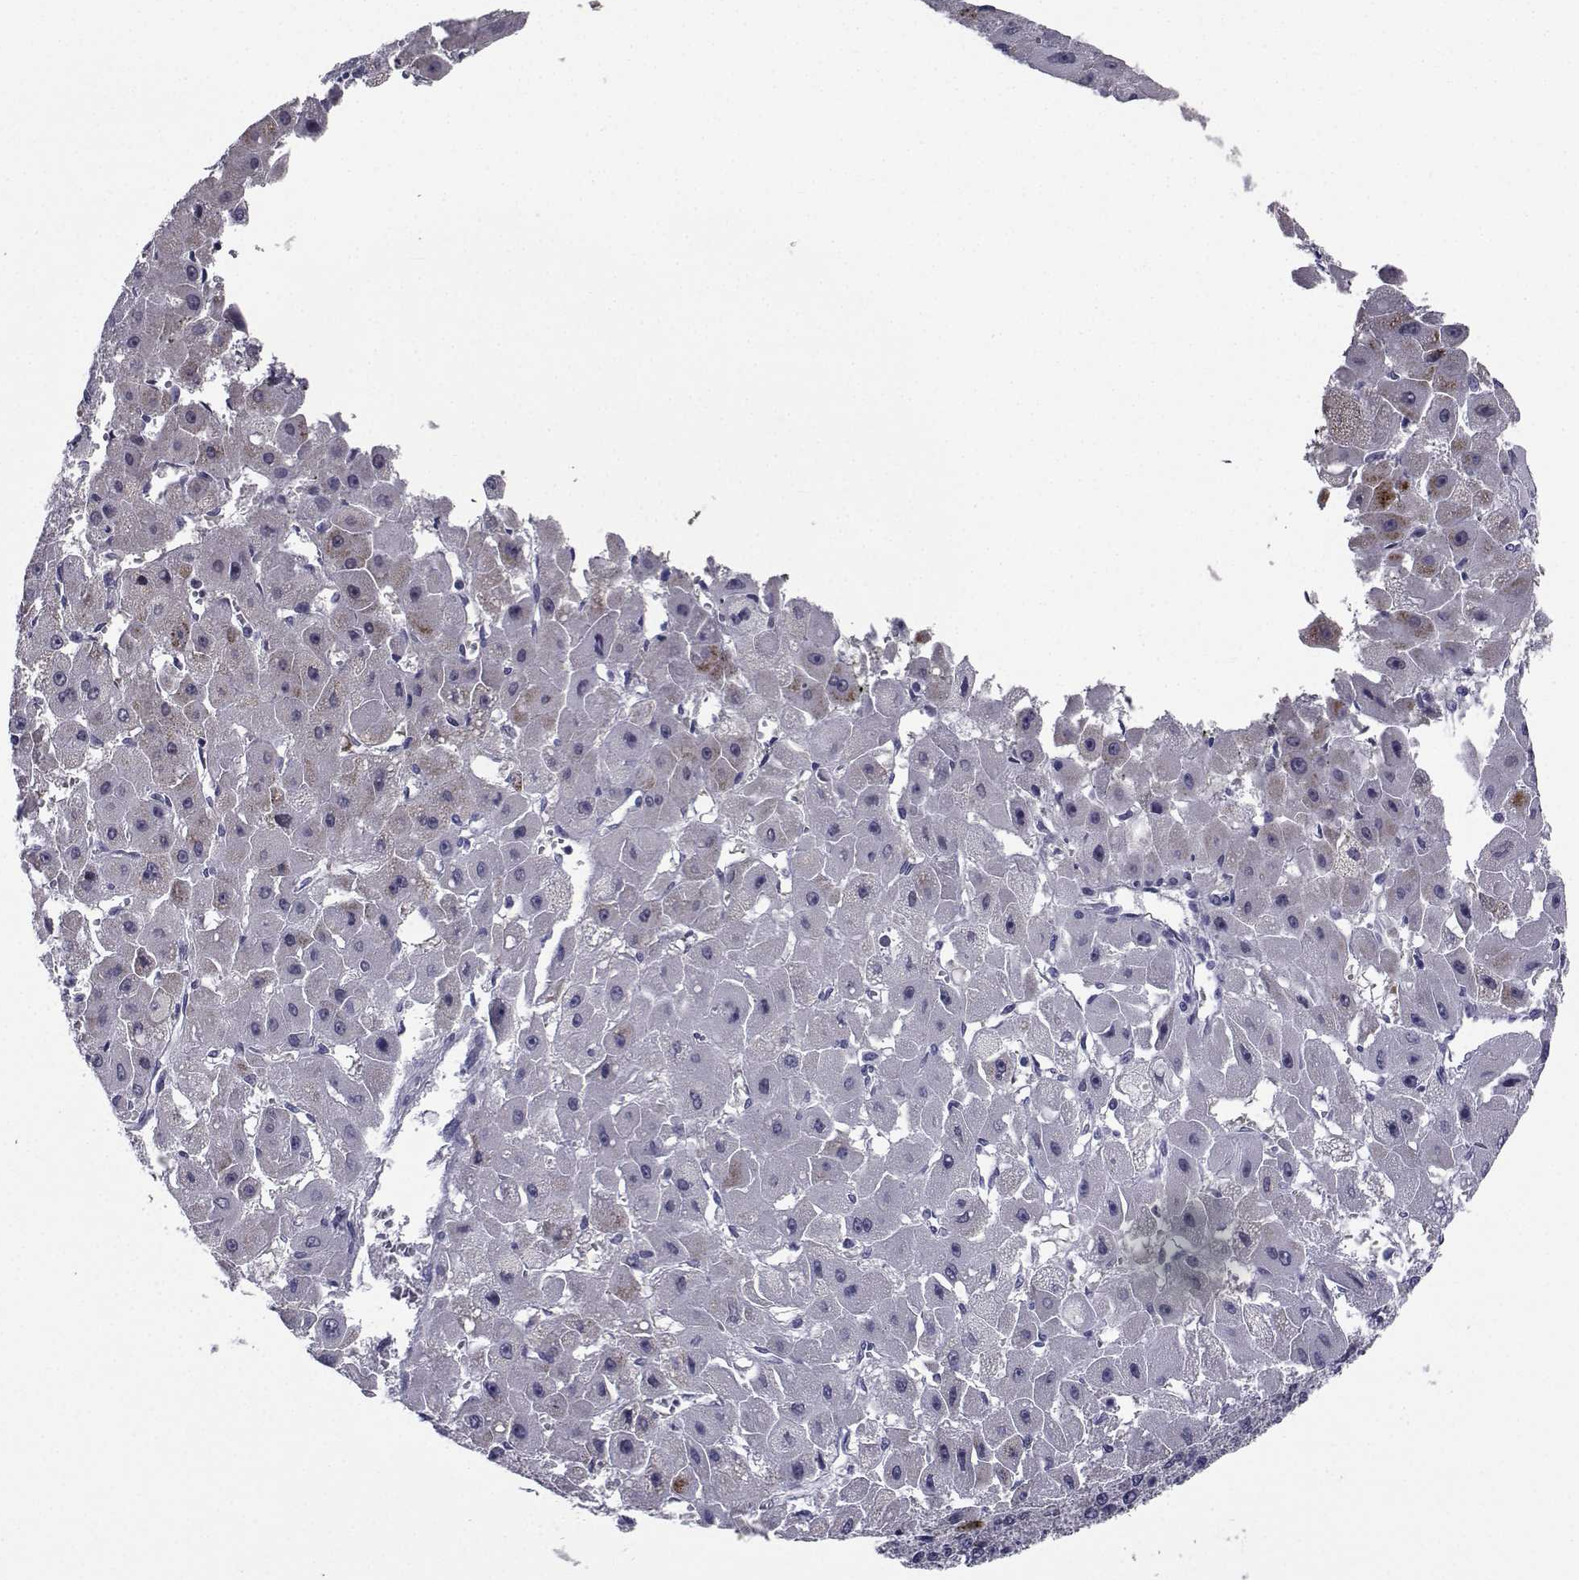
{"staining": {"intensity": "negative", "quantity": "none", "location": "none"}, "tissue": "liver cancer", "cell_type": "Tumor cells", "image_type": "cancer", "snomed": [{"axis": "morphology", "description": "Carcinoma, Hepatocellular, NOS"}, {"axis": "topography", "description": "Liver"}], "caption": "The image displays no significant positivity in tumor cells of liver cancer (hepatocellular carcinoma).", "gene": "CHRNA1", "patient": {"sex": "female", "age": 25}}